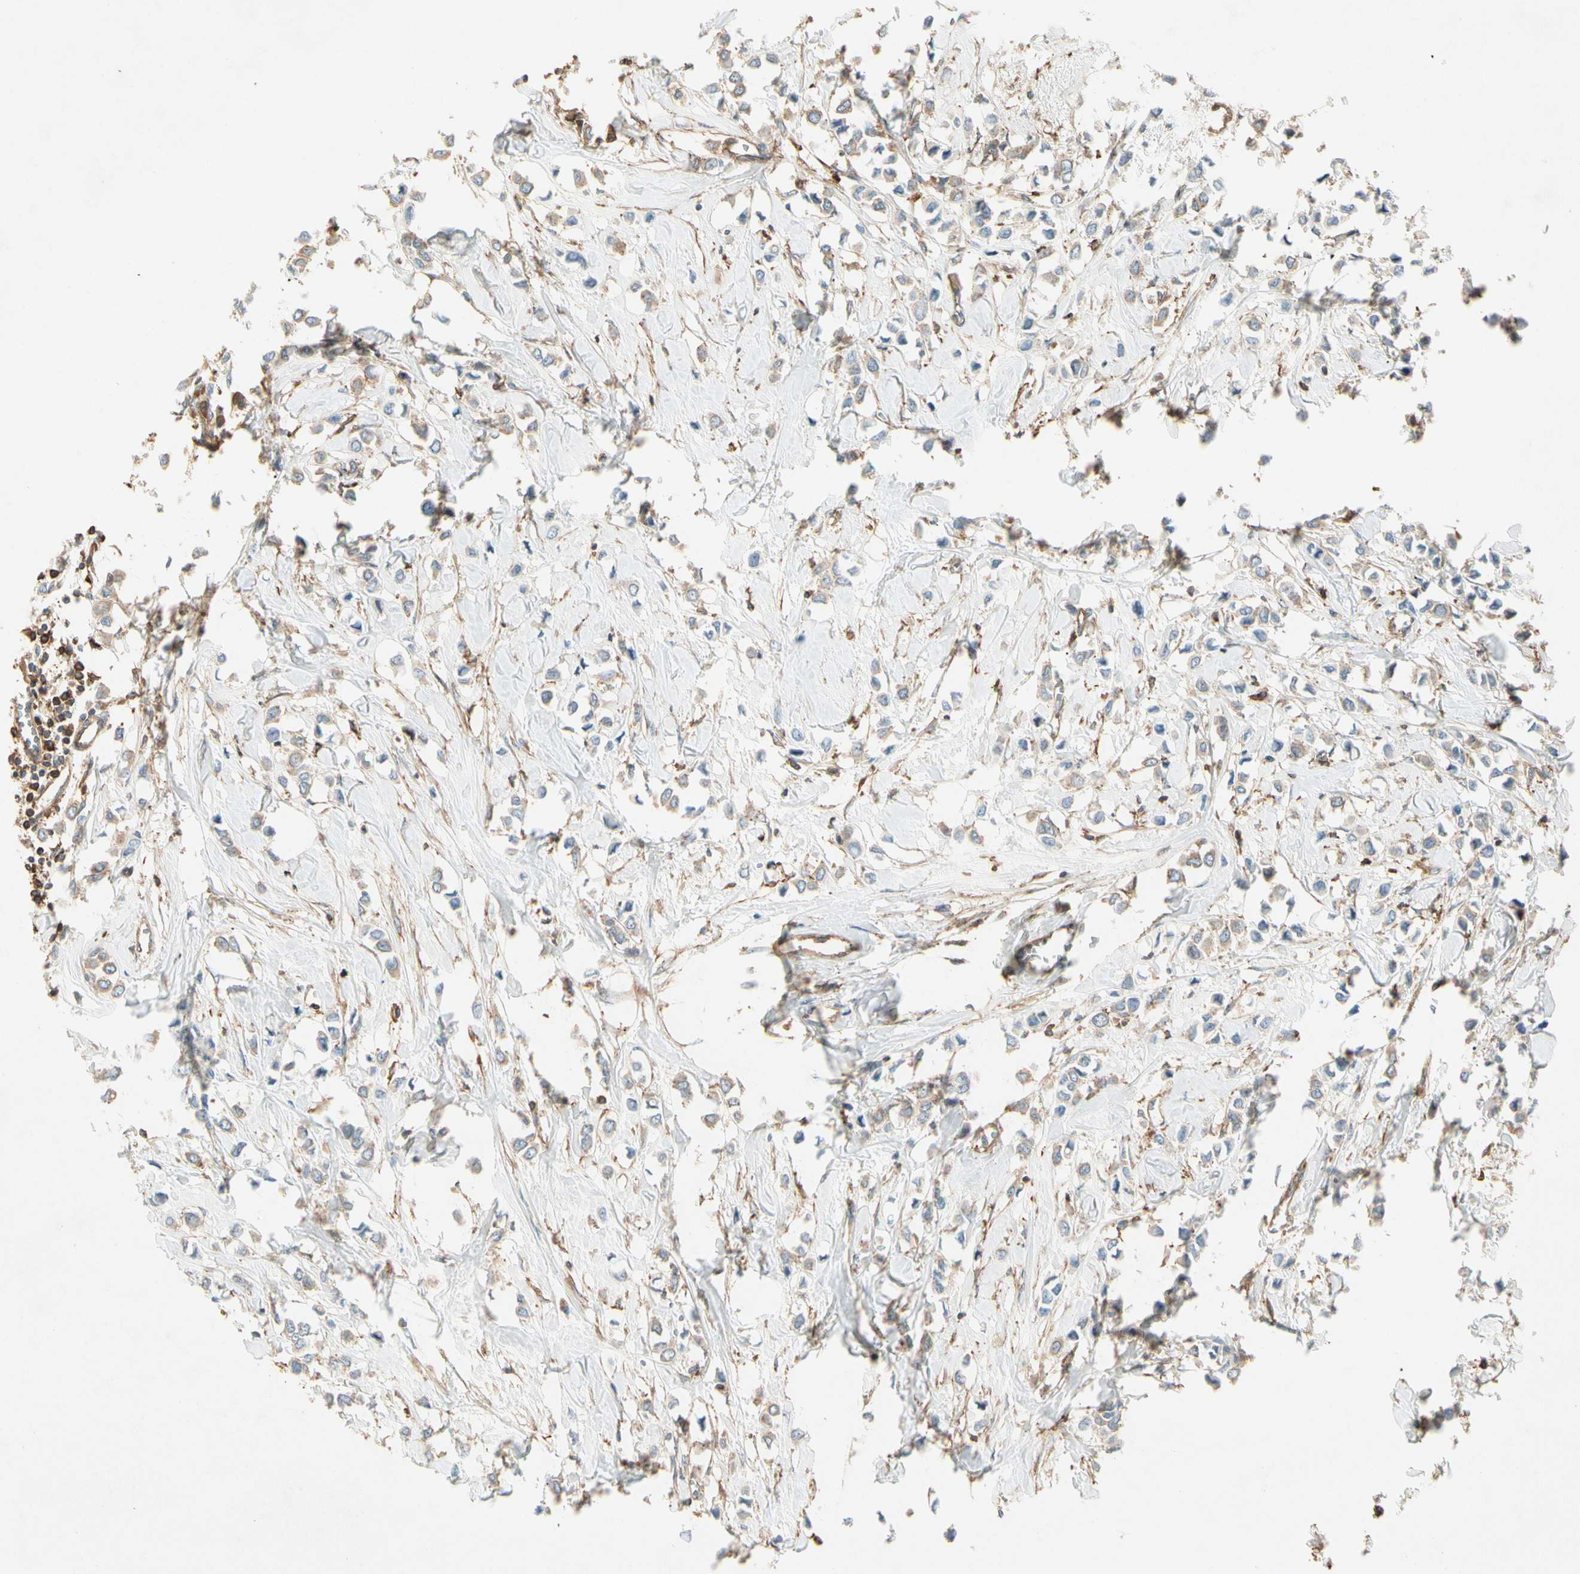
{"staining": {"intensity": "weak", "quantity": ">75%", "location": "cytoplasmic/membranous"}, "tissue": "breast cancer", "cell_type": "Tumor cells", "image_type": "cancer", "snomed": [{"axis": "morphology", "description": "Lobular carcinoma"}, {"axis": "topography", "description": "Breast"}], "caption": "An image showing weak cytoplasmic/membranous expression in approximately >75% of tumor cells in lobular carcinoma (breast), as visualized by brown immunohistochemical staining.", "gene": "ARPC2", "patient": {"sex": "female", "age": 51}}